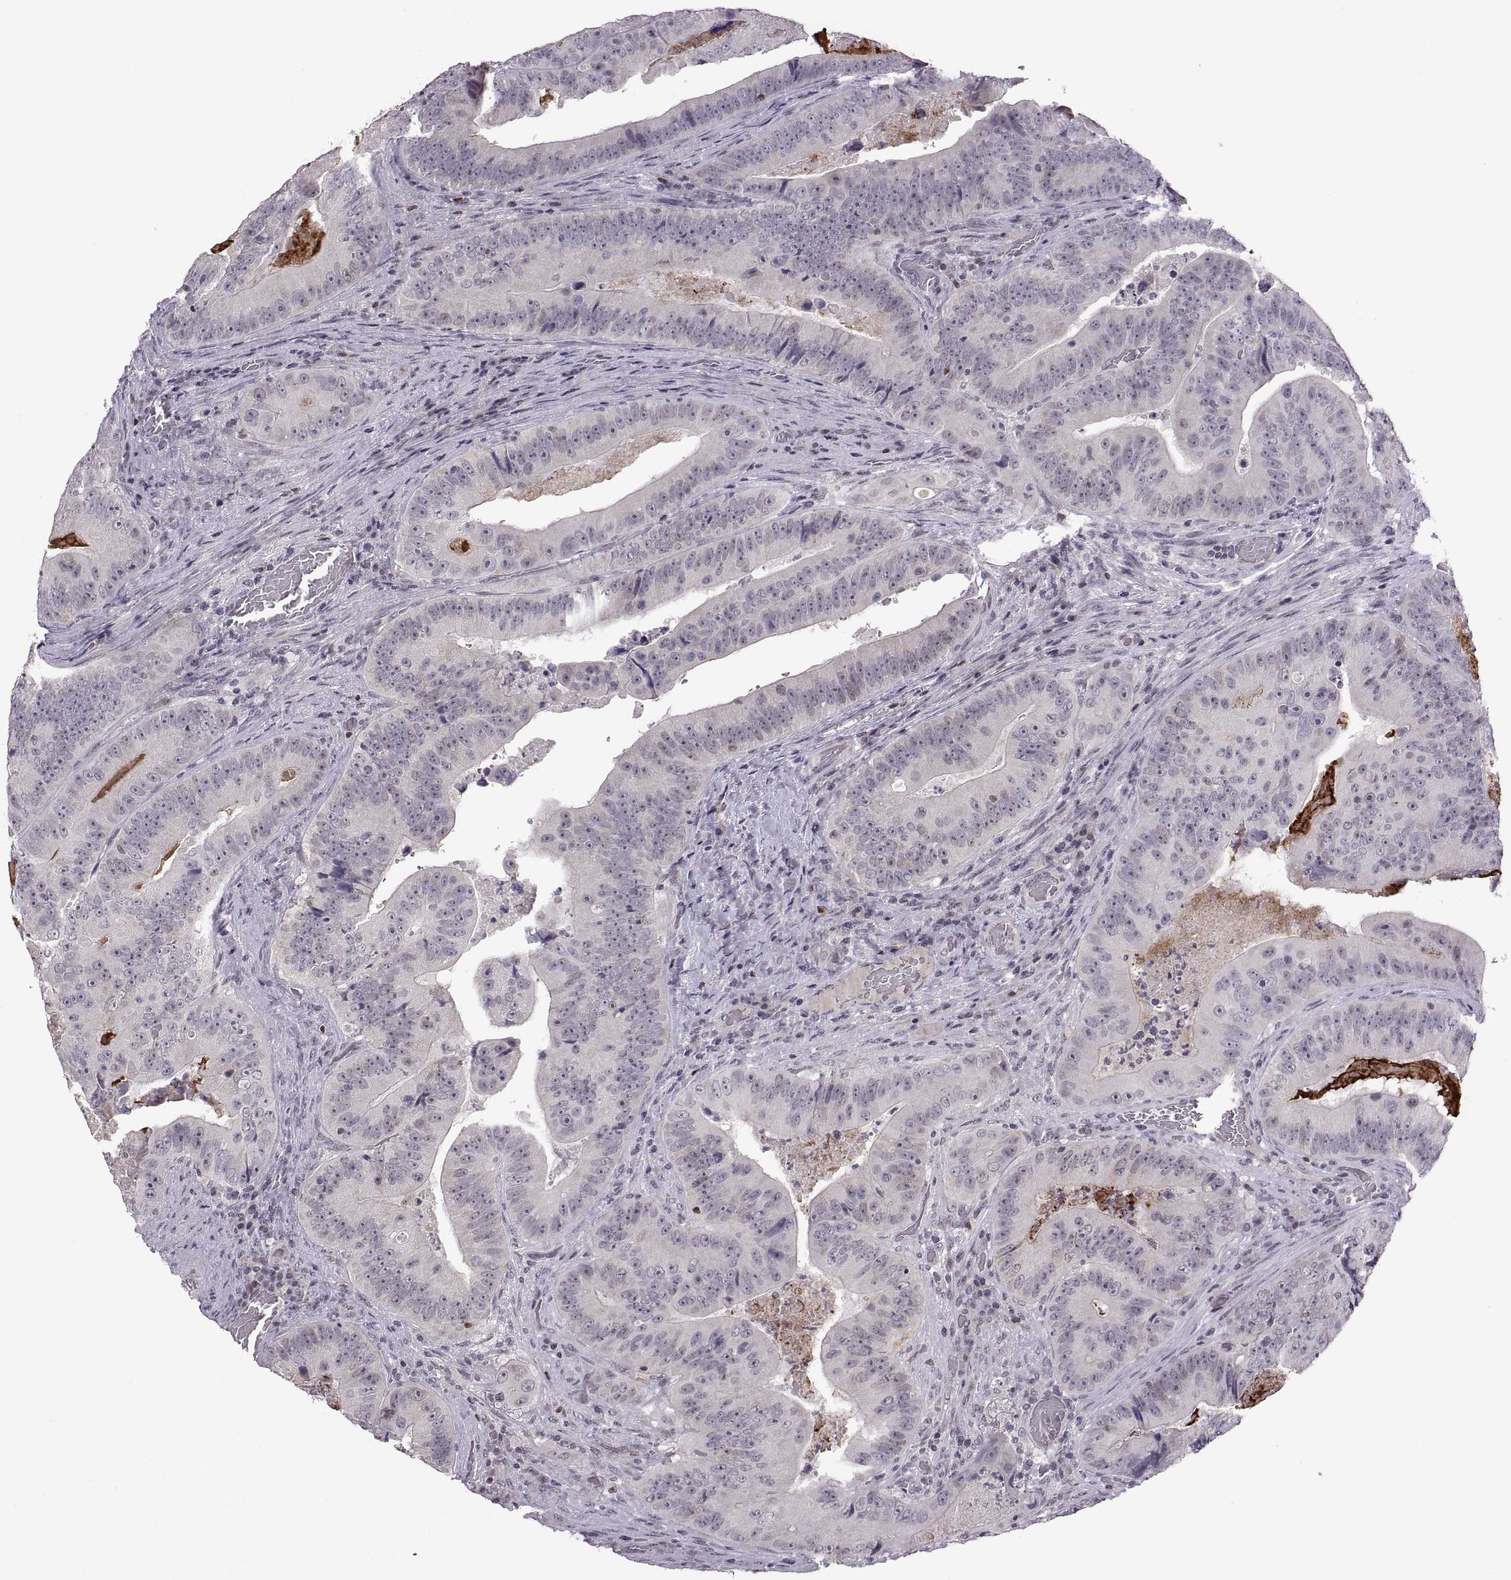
{"staining": {"intensity": "negative", "quantity": "none", "location": "none"}, "tissue": "colorectal cancer", "cell_type": "Tumor cells", "image_type": "cancer", "snomed": [{"axis": "morphology", "description": "Adenocarcinoma, NOS"}, {"axis": "topography", "description": "Colon"}], "caption": "Colorectal cancer (adenocarcinoma) was stained to show a protein in brown. There is no significant positivity in tumor cells.", "gene": "NEK2", "patient": {"sex": "female", "age": 86}}